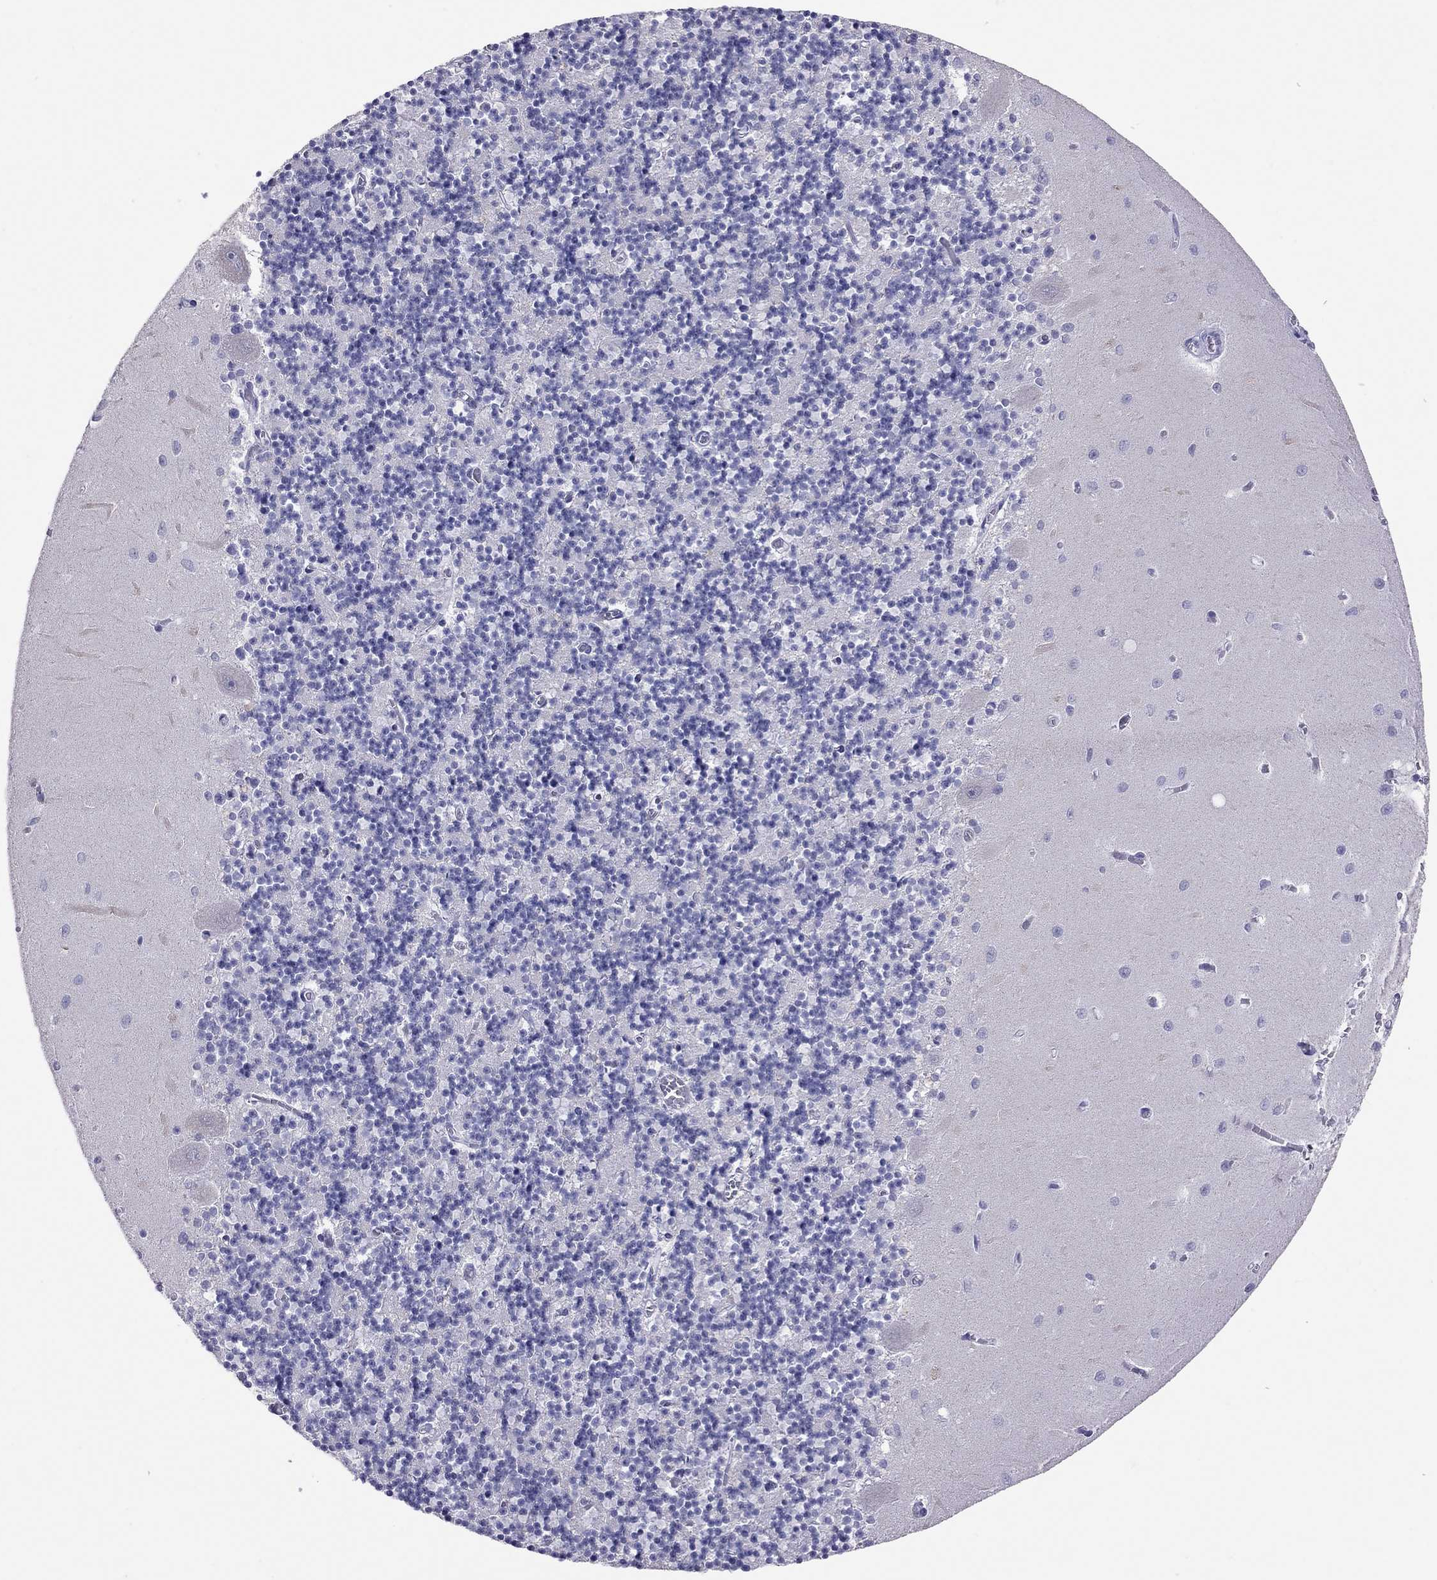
{"staining": {"intensity": "negative", "quantity": "none", "location": "none"}, "tissue": "cerebellum", "cell_type": "Cells in granular layer", "image_type": "normal", "snomed": [{"axis": "morphology", "description": "Normal tissue, NOS"}, {"axis": "topography", "description": "Cerebellum"}], "caption": "Immunohistochemistry (IHC) photomicrograph of unremarkable cerebellum: human cerebellum stained with DAB demonstrates no significant protein expression in cells in granular layer. (DAB (3,3'-diaminobenzidine) IHC with hematoxylin counter stain).", "gene": "JHY", "patient": {"sex": "female", "age": 64}}